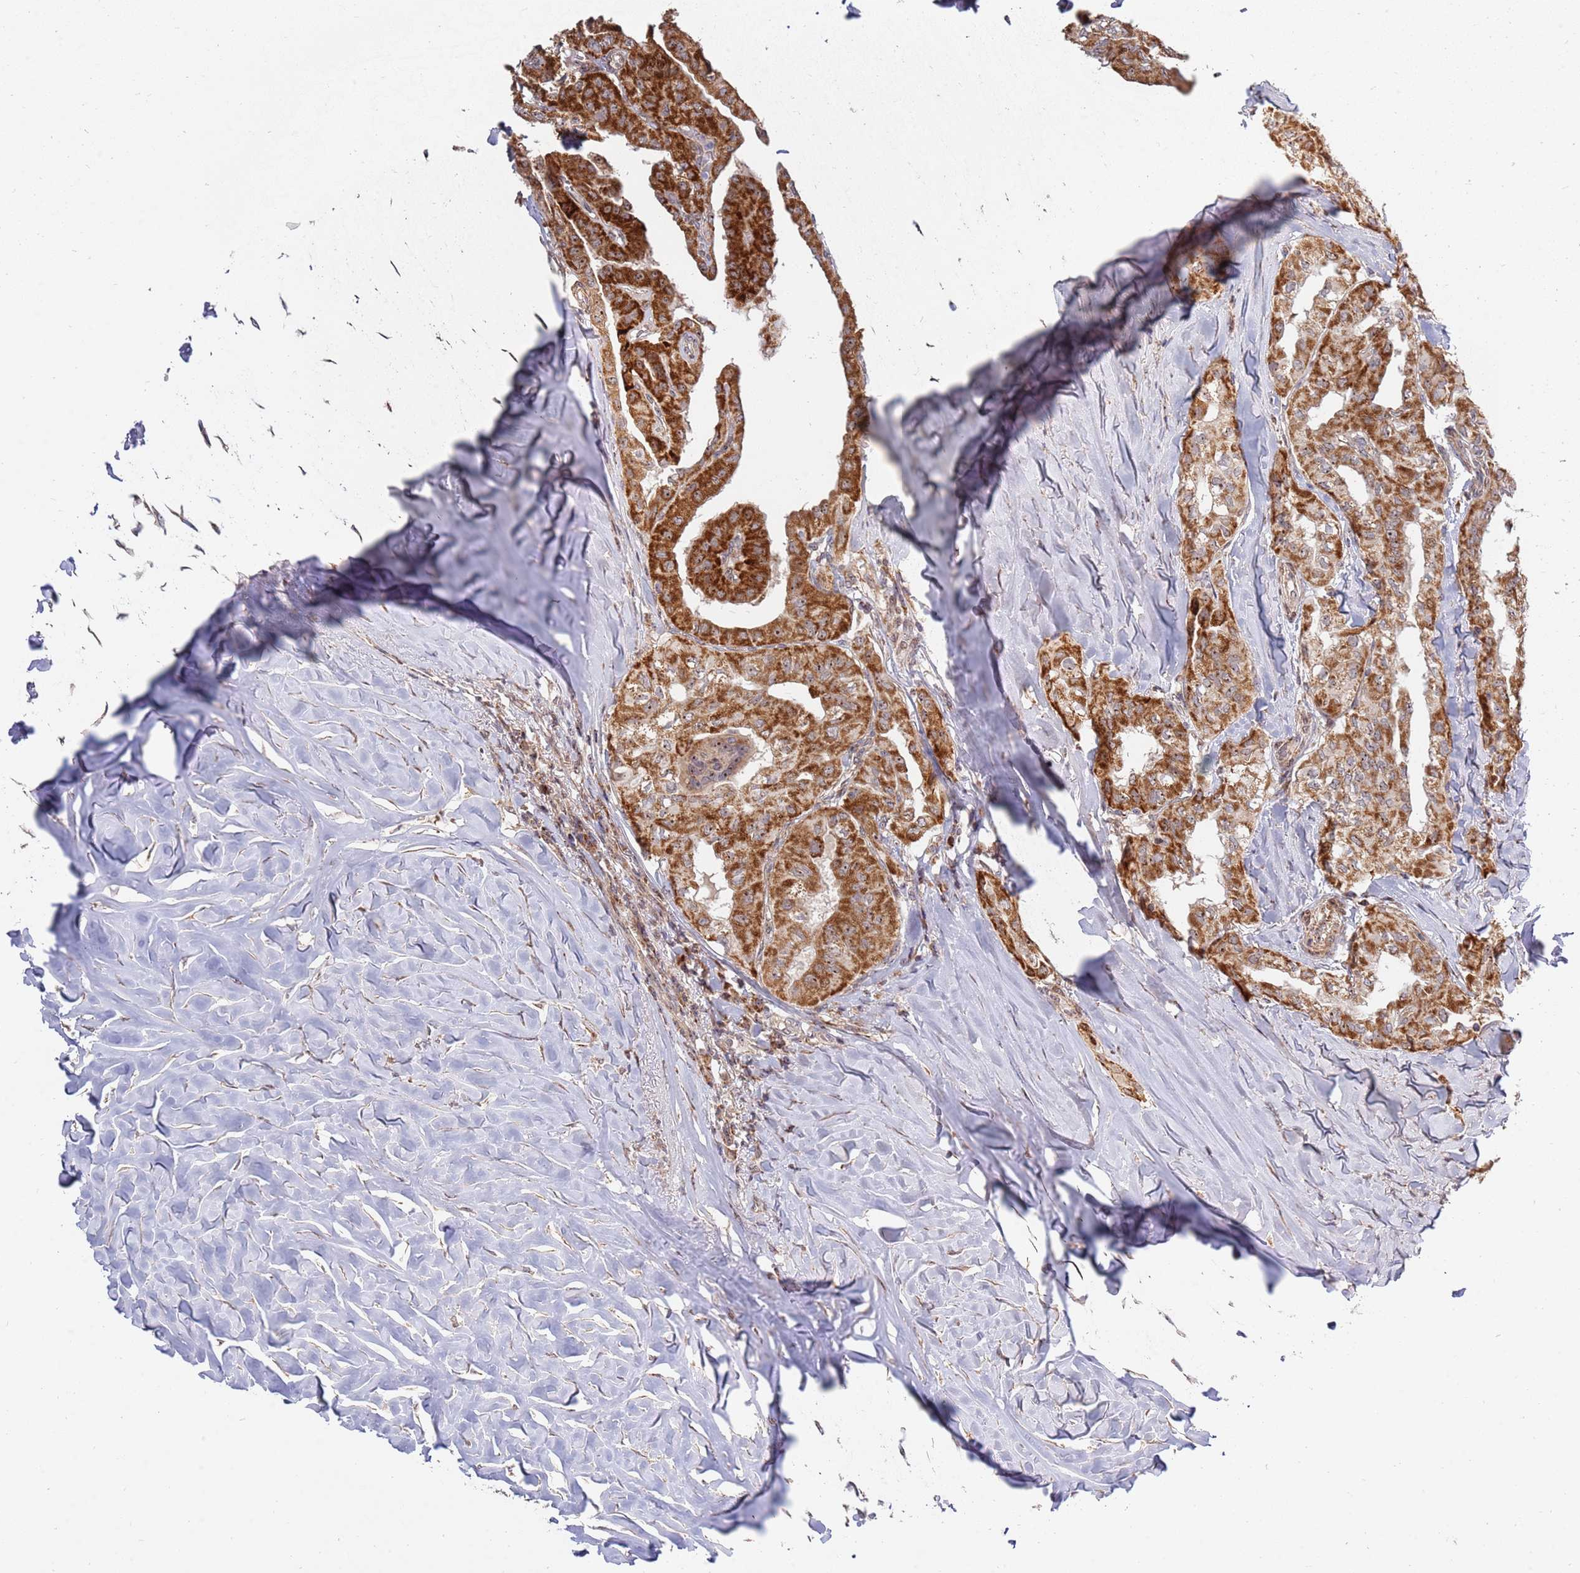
{"staining": {"intensity": "strong", "quantity": ">75%", "location": "cytoplasmic/membranous,nuclear"}, "tissue": "thyroid cancer", "cell_type": "Tumor cells", "image_type": "cancer", "snomed": [{"axis": "morphology", "description": "Papillary adenocarcinoma, NOS"}, {"axis": "topography", "description": "Thyroid gland"}], "caption": "IHC (DAB) staining of thyroid cancer shows strong cytoplasmic/membranous and nuclear protein positivity in about >75% of tumor cells.", "gene": "KIF25", "patient": {"sex": "female", "age": 59}}